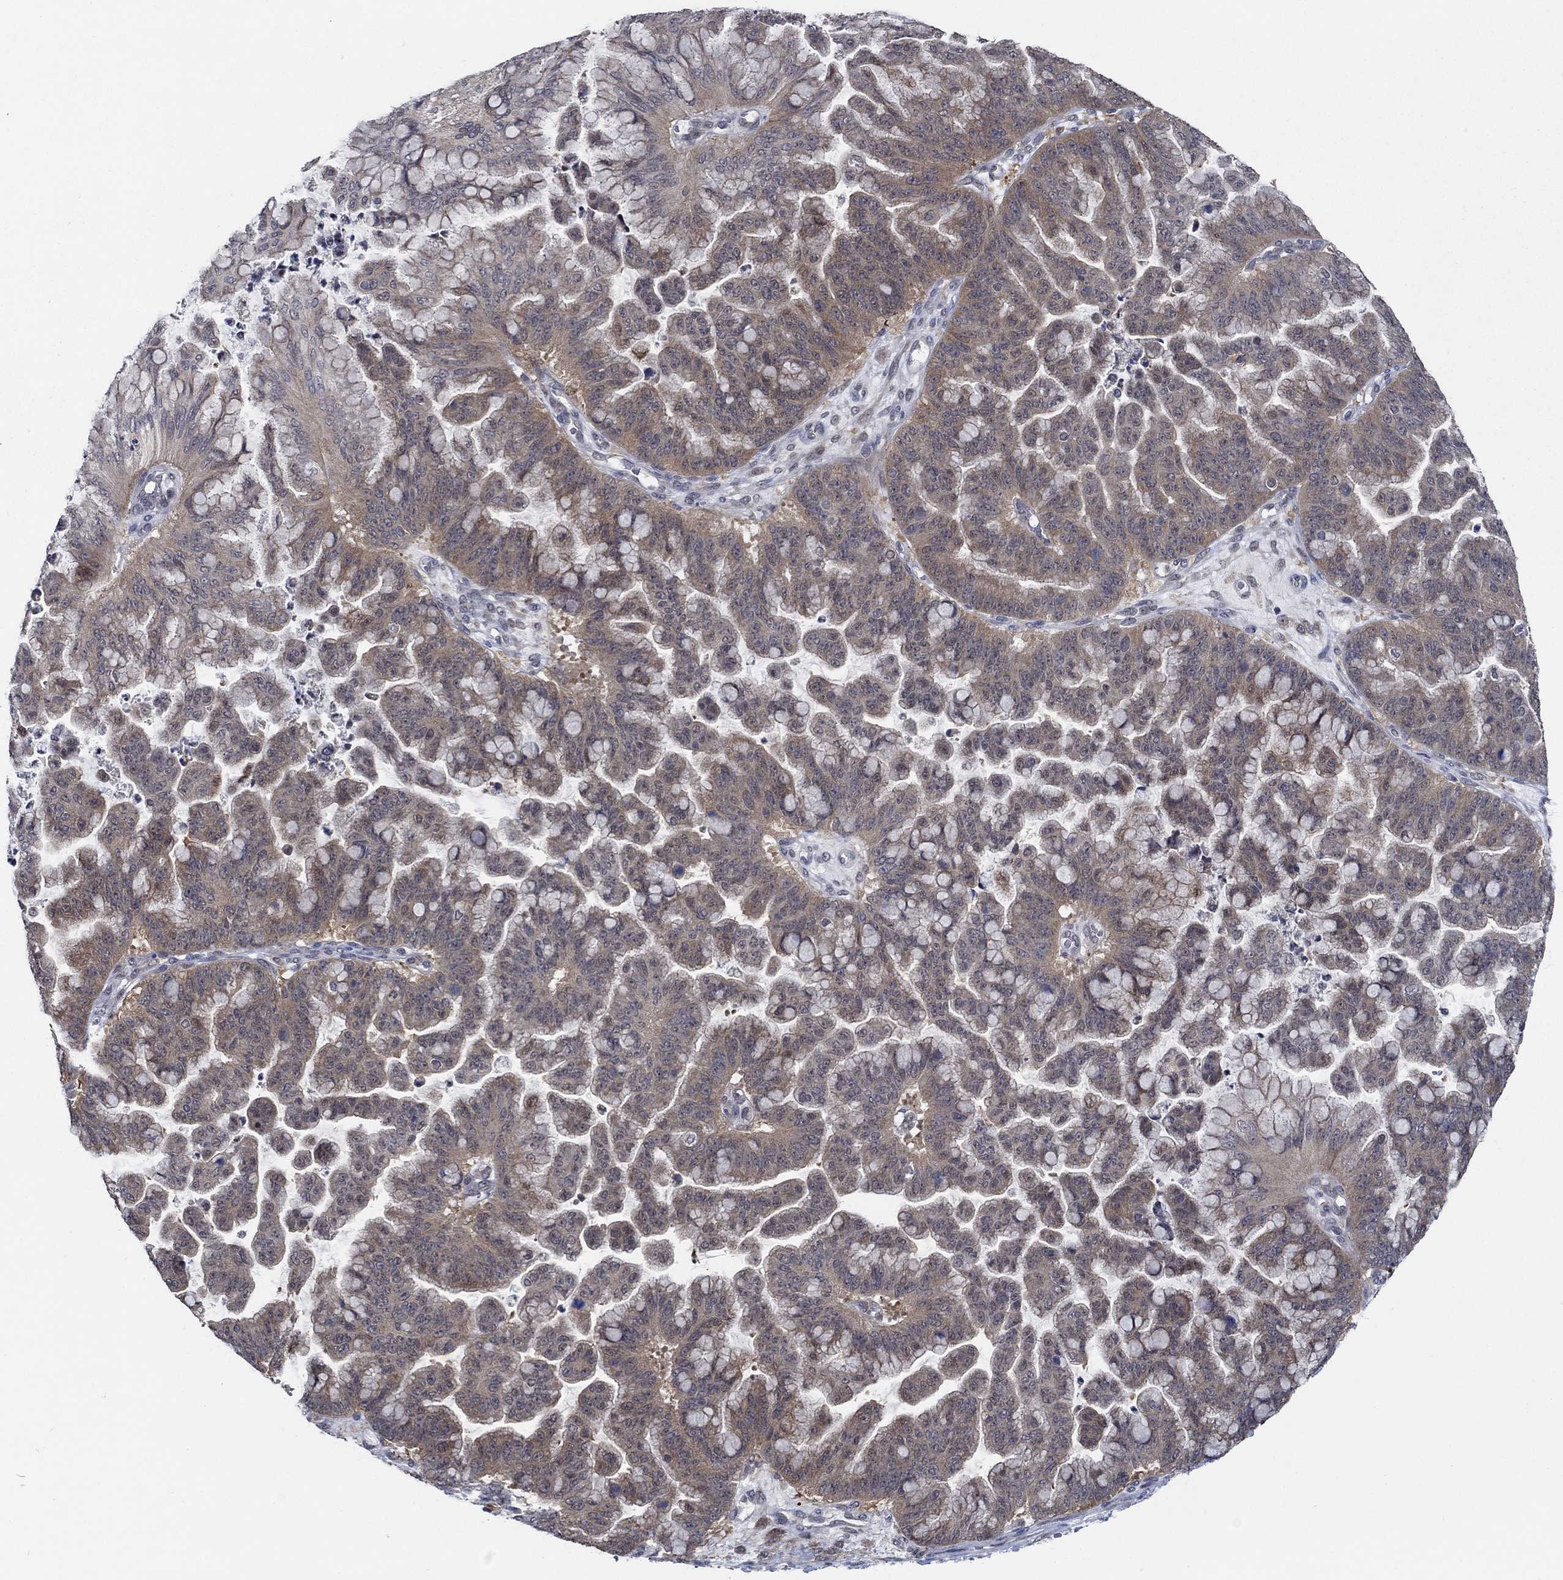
{"staining": {"intensity": "moderate", "quantity": "25%-75%", "location": "cytoplasmic/membranous"}, "tissue": "ovarian cancer", "cell_type": "Tumor cells", "image_type": "cancer", "snomed": [{"axis": "morphology", "description": "Cystadenocarcinoma, mucinous, NOS"}, {"axis": "topography", "description": "Ovary"}], "caption": "A brown stain labels moderate cytoplasmic/membranous expression of a protein in human mucinous cystadenocarcinoma (ovarian) tumor cells.", "gene": "DACT1", "patient": {"sex": "female", "age": 67}}